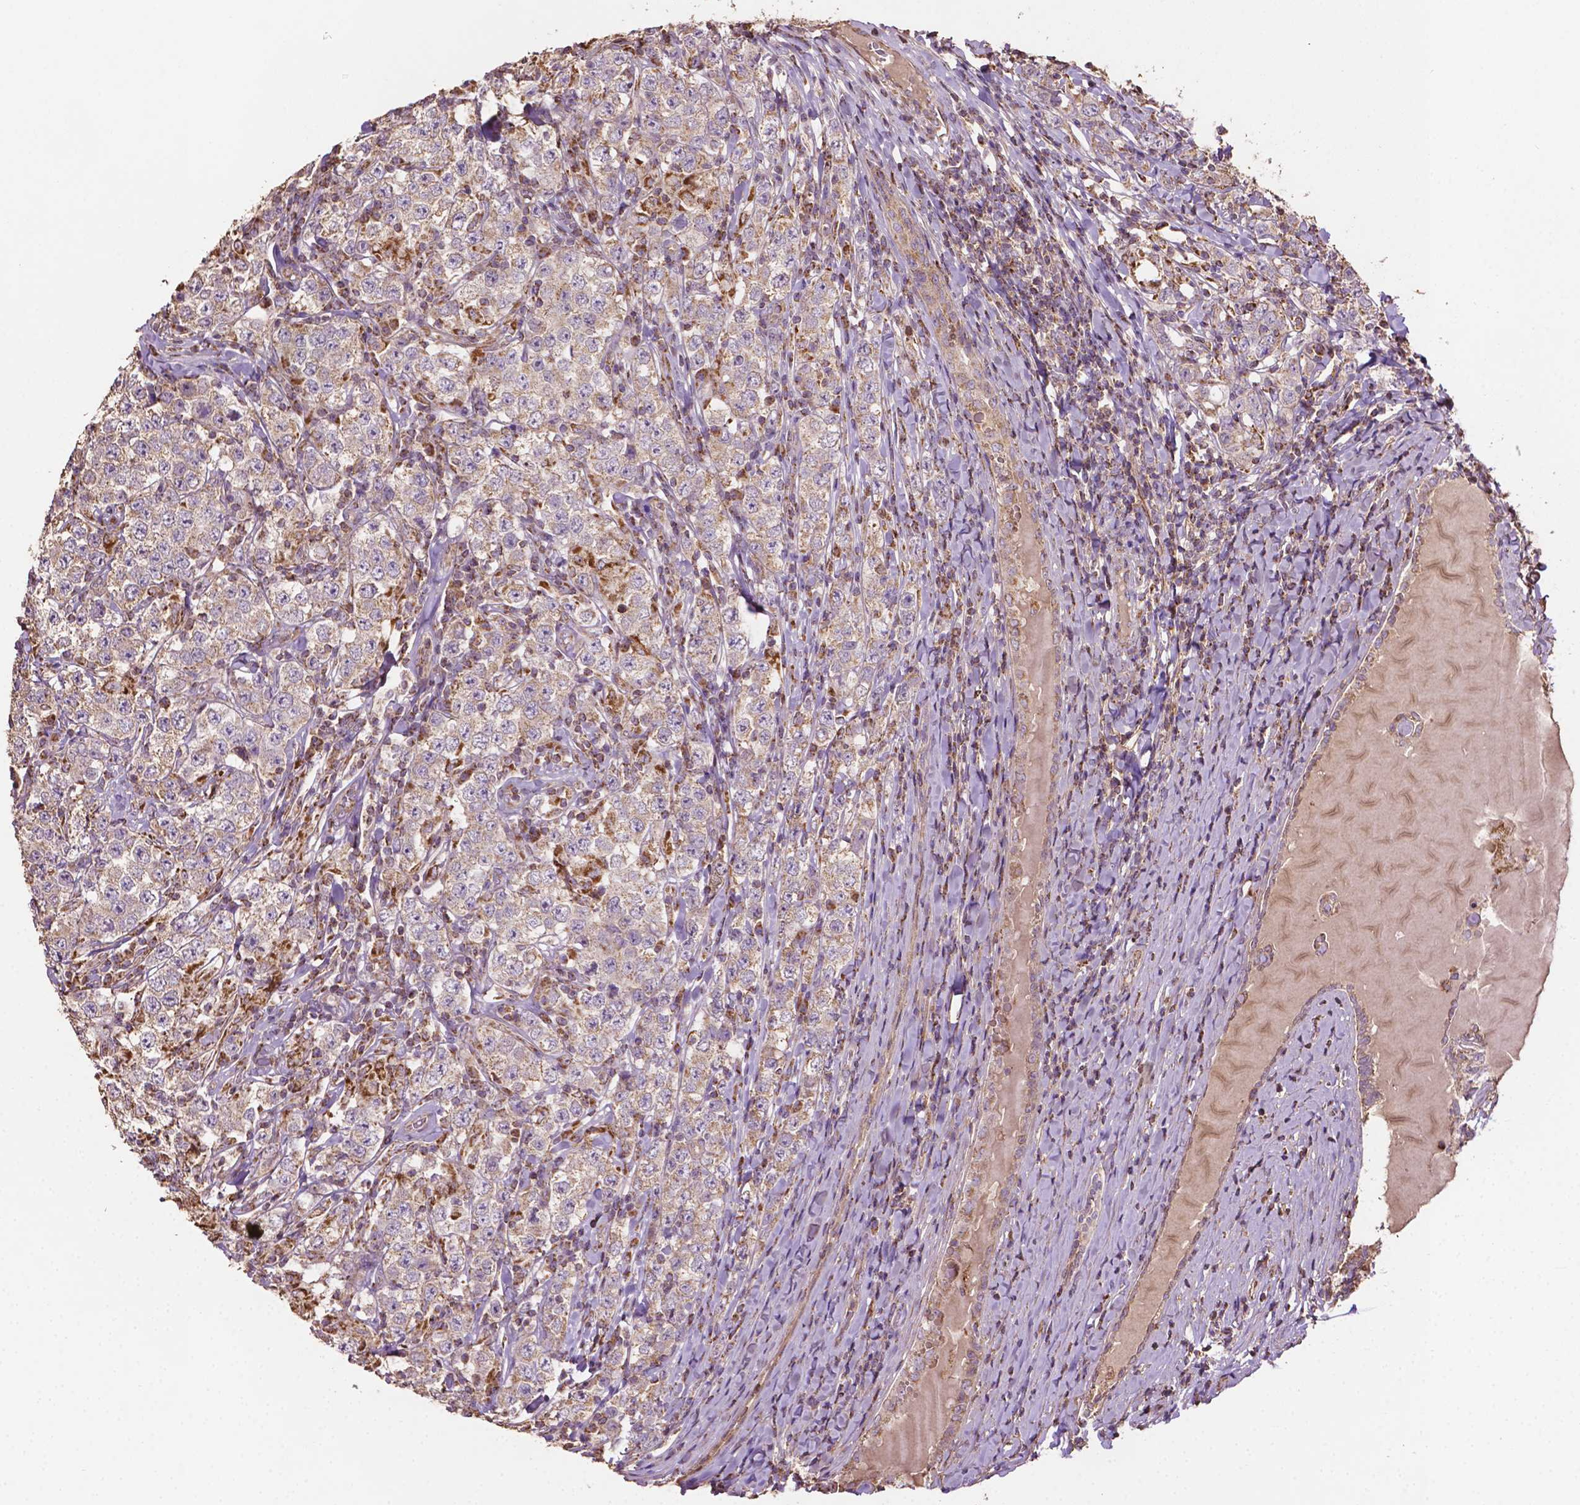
{"staining": {"intensity": "moderate", "quantity": "<25%", "location": "cytoplasmic/membranous"}, "tissue": "testis cancer", "cell_type": "Tumor cells", "image_type": "cancer", "snomed": [{"axis": "morphology", "description": "Seminoma, NOS"}, {"axis": "morphology", "description": "Carcinoma, Embryonal, NOS"}, {"axis": "topography", "description": "Testis"}], "caption": "High-magnification brightfield microscopy of testis cancer (embryonal carcinoma) stained with DAB (3,3'-diaminobenzidine) (brown) and counterstained with hematoxylin (blue). tumor cells exhibit moderate cytoplasmic/membranous expression is identified in approximately<25% of cells. The protein is stained brown, and the nuclei are stained in blue (DAB IHC with brightfield microscopy, high magnification).", "gene": "LRR1", "patient": {"sex": "male", "age": 41}}